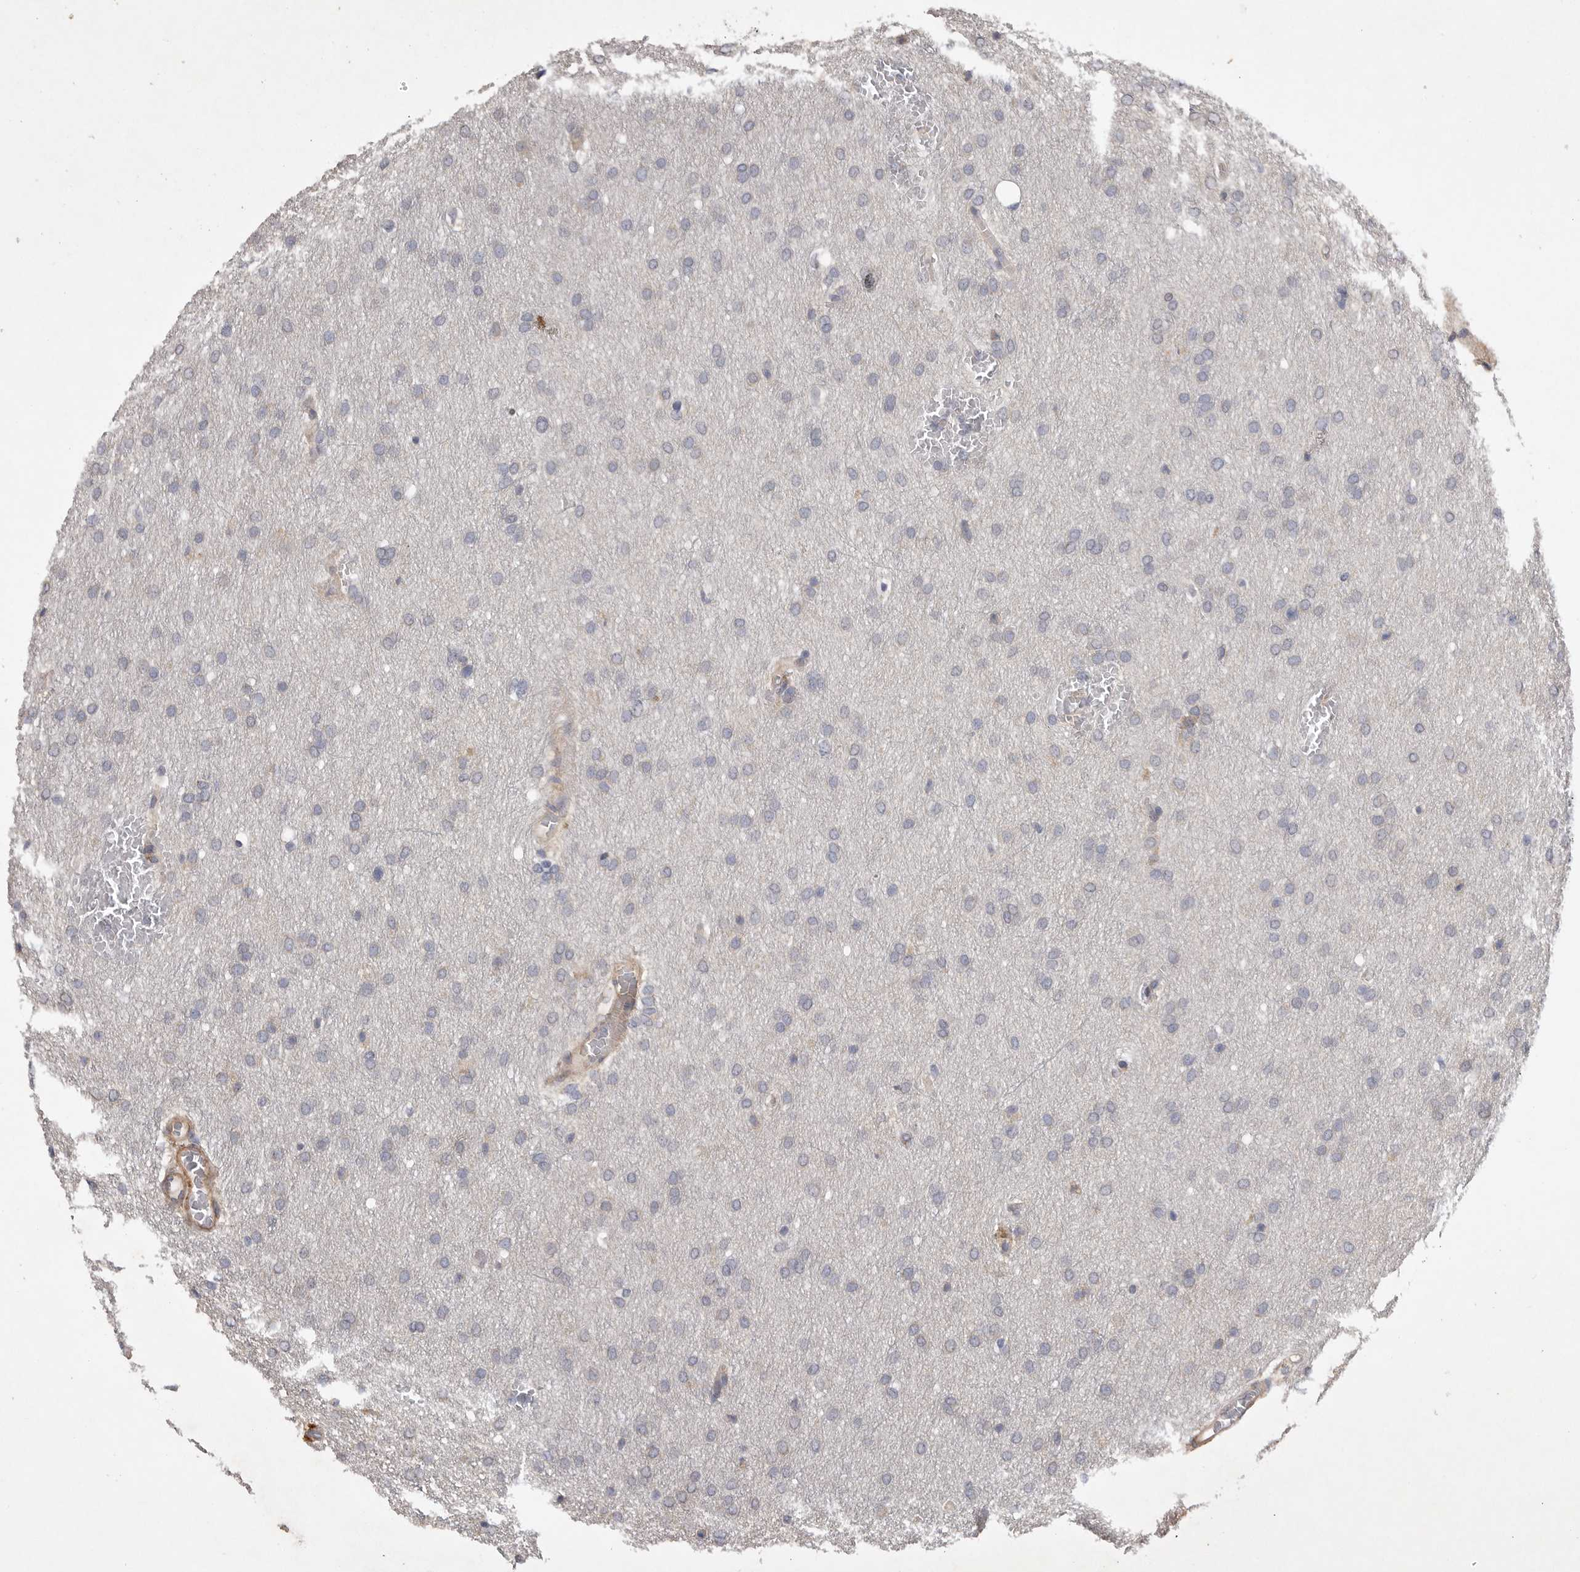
{"staining": {"intensity": "negative", "quantity": "none", "location": "none"}, "tissue": "glioma", "cell_type": "Tumor cells", "image_type": "cancer", "snomed": [{"axis": "morphology", "description": "Glioma, malignant, Low grade"}, {"axis": "topography", "description": "Brain"}], "caption": "There is no significant expression in tumor cells of glioma.", "gene": "EDEM3", "patient": {"sex": "female", "age": 37}}